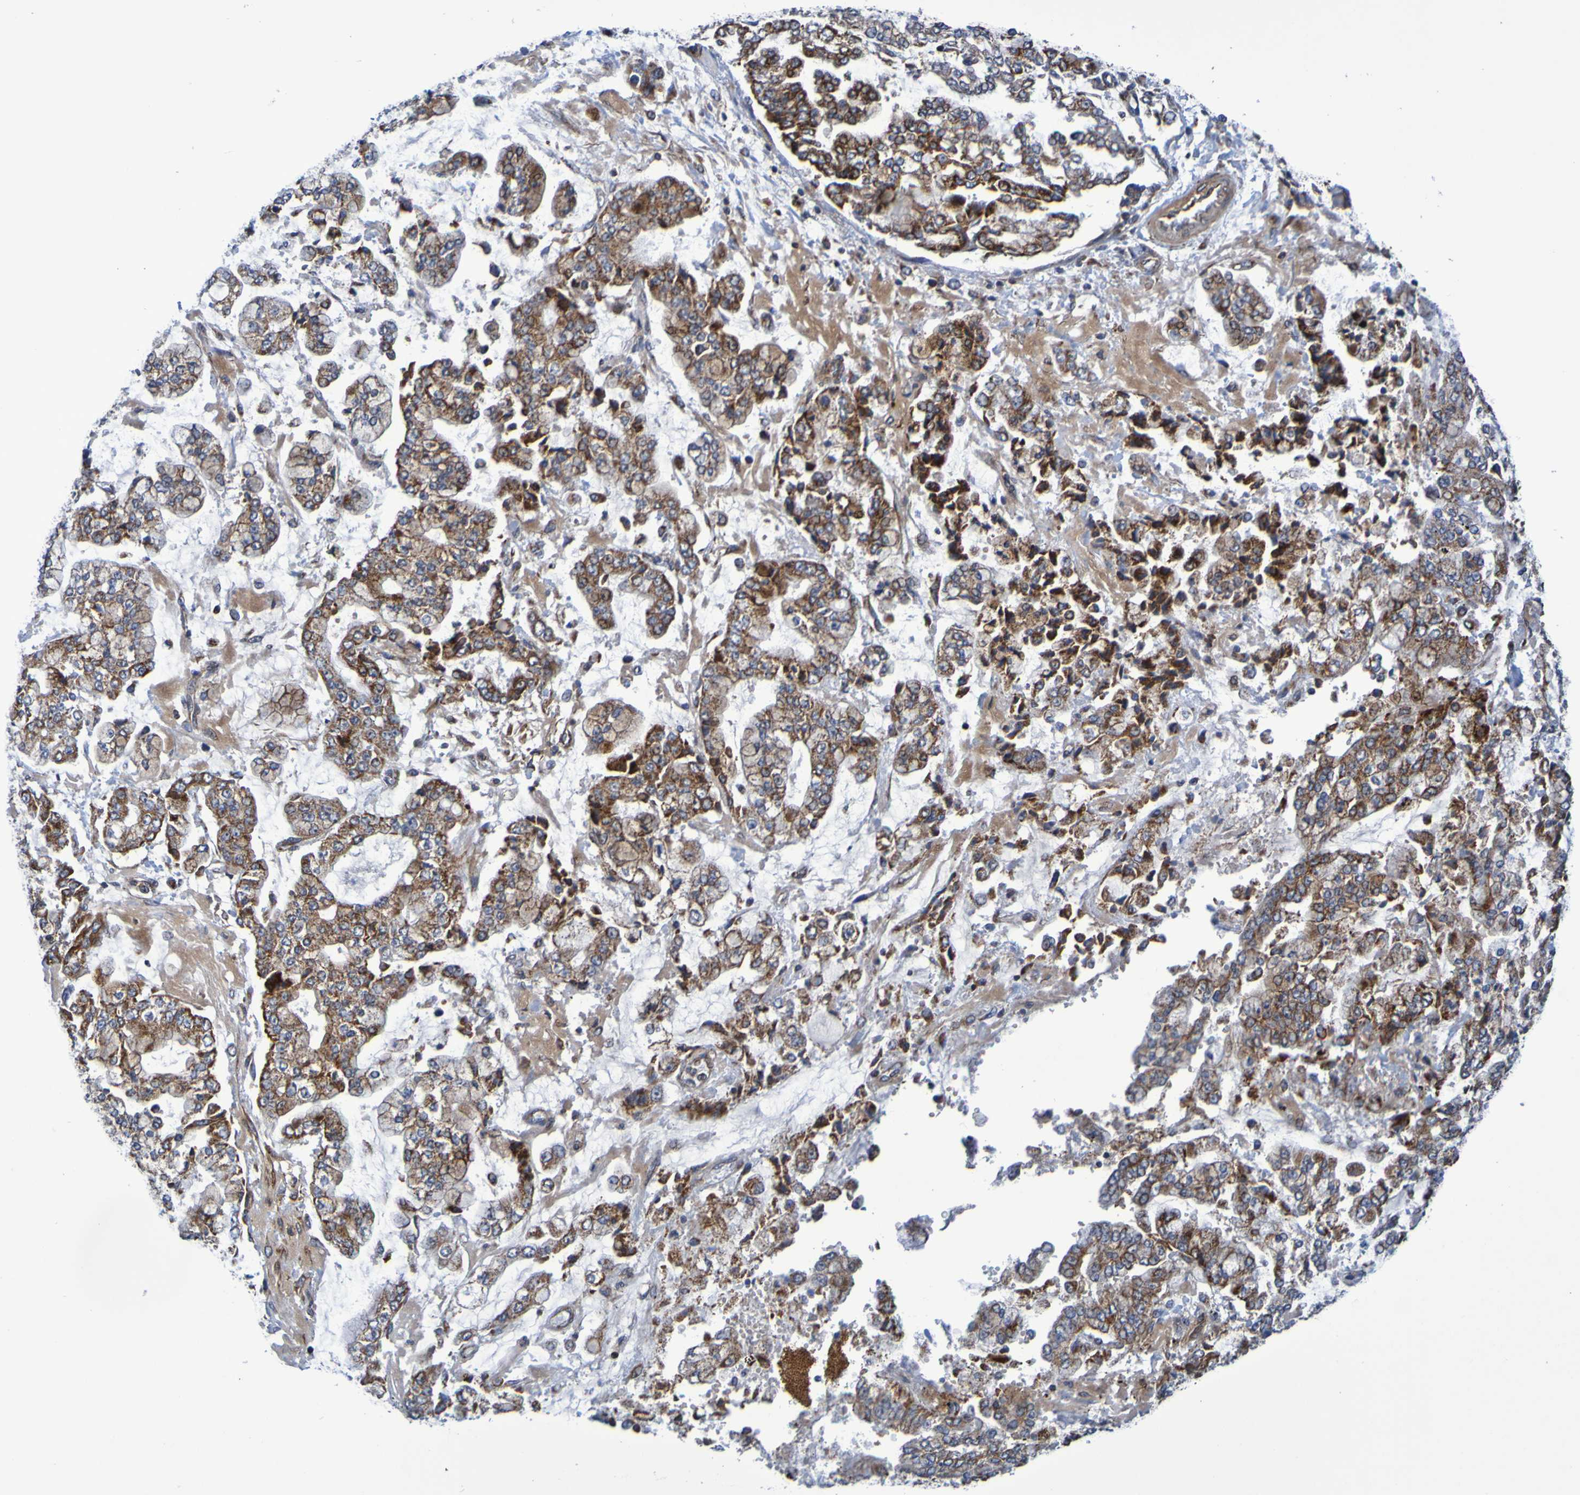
{"staining": {"intensity": "strong", "quantity": ">75%", "location": "cytoplasmic/membranous"}, "tissue": "stomach cancer", "cell_type": "Tumor cells", "image_type": "cancer", "snomed": [{"axis": "morphology", "description": "Adenocarcinoma, NOS"}, {"axis": "topography", "description": "Stomach"}], "caption": "This histopathology image displays adenocarcinoma (stomach) stained with IHC to label a protein in brown. The cytoplasmic/membranous of tumor cells show strong positivity for the protein. Nuclei are counter-stained blue.", "gene": "CCDC51", "patient": {"sex": "male", "age": 76}}